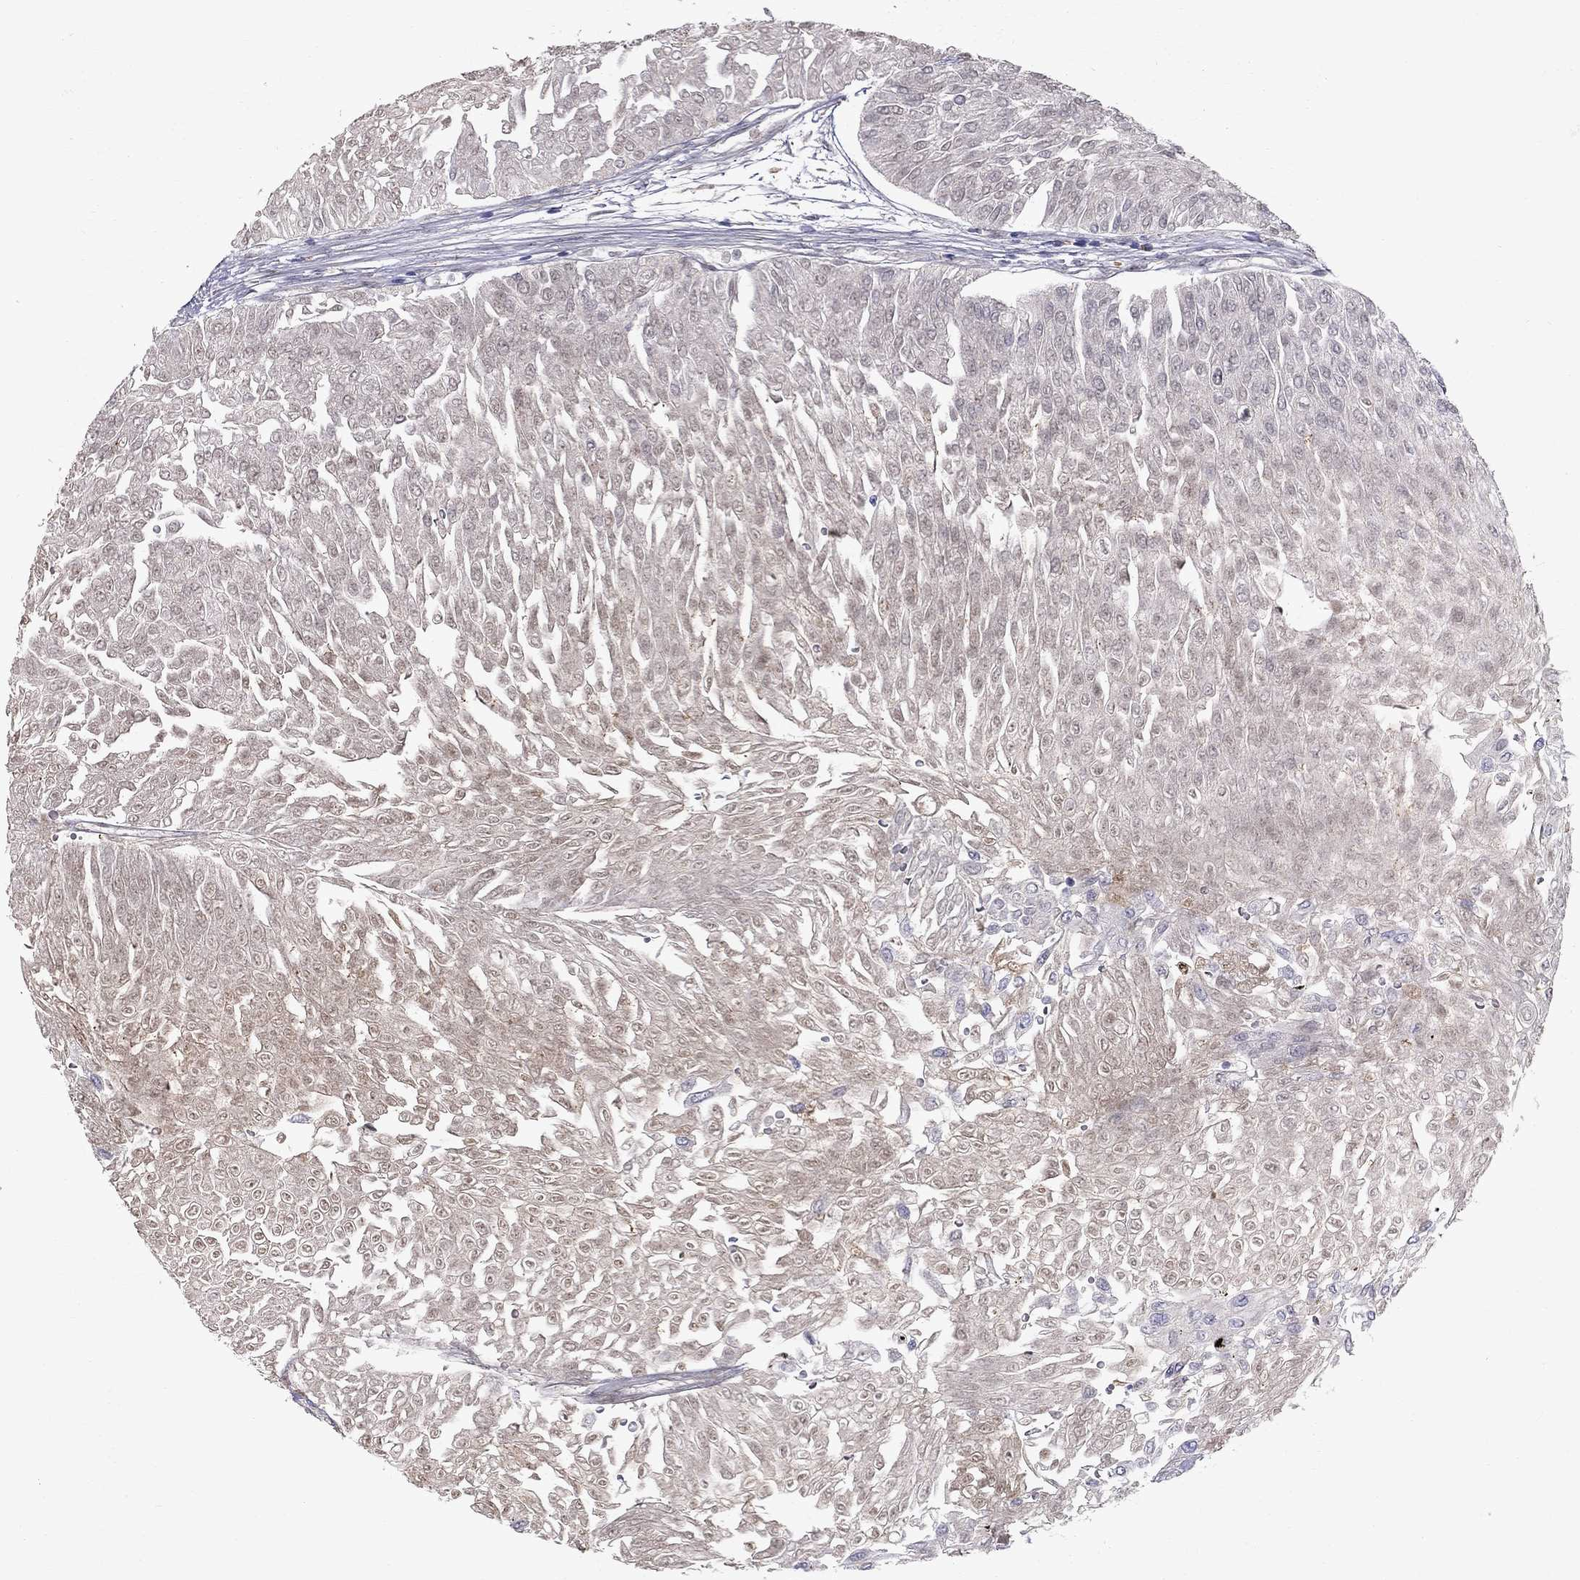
{"staining": {"intensity": "negative", "quantity": "none", "location": "none"}, "tissue": "urothelial cancer", "cell_type": "Tumor cells", "image_type": "cancer", "snomed": [{"axis": "morphology", "description": "Urothelial carcinoma, Low grade"}, {"axis": "topography", "description": "Urinary bladder"}], "caption": "Immunohistochemistry photomicrograph of neoplastic tissue: human low-grade urothelial carcinoma stained with DAB displays no significant protein expression in tumor cells. The staining was performed using DAB (3,3'-diaminobenzidine) to visualize the protein expression in brown, while the nuclei were stained in blue with hematoxylin (Magnification: 20x).", "gene": "CLIC6", "patient": {"sex": "male", "age": 67}}